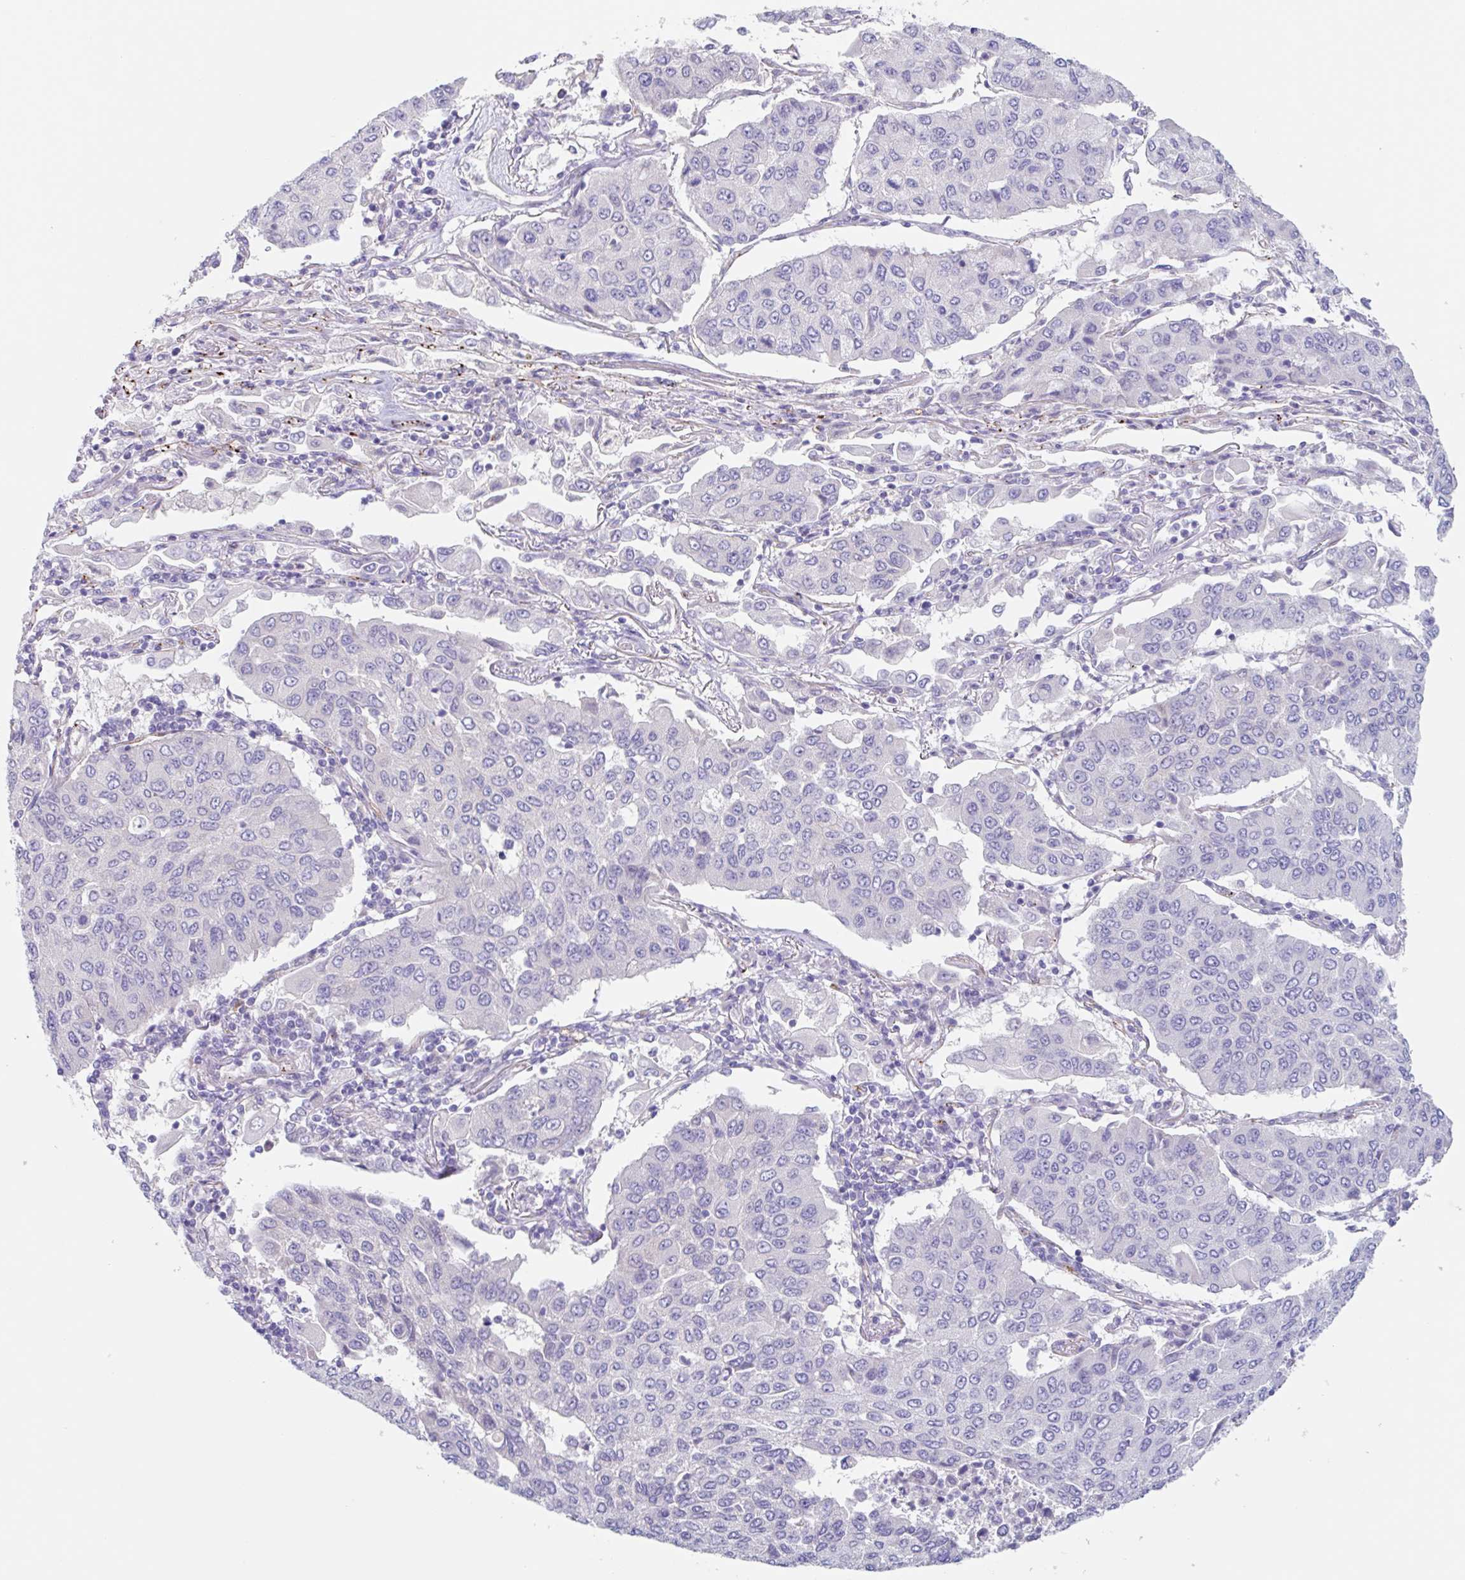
{"staining": {"intensity": "negative", "quantity": "none", "location": "none"}, "tissue": "lung cancer", "cell_type": "Tumor cells", "image_type": "cancer", "snomed": [{"axis": "morphology", "description": "Squamous cell carcinoma, NOS"}, {"axis": "topography", "description": "Lung"}], "caption": "Immunohistochemistry micrograph of lung squamous cell carcinoma stained for a protein (brown), which shows no positivity in tumor cells.", "gene": "EHD4", "patient": {"sex": "male", "age": 74}}